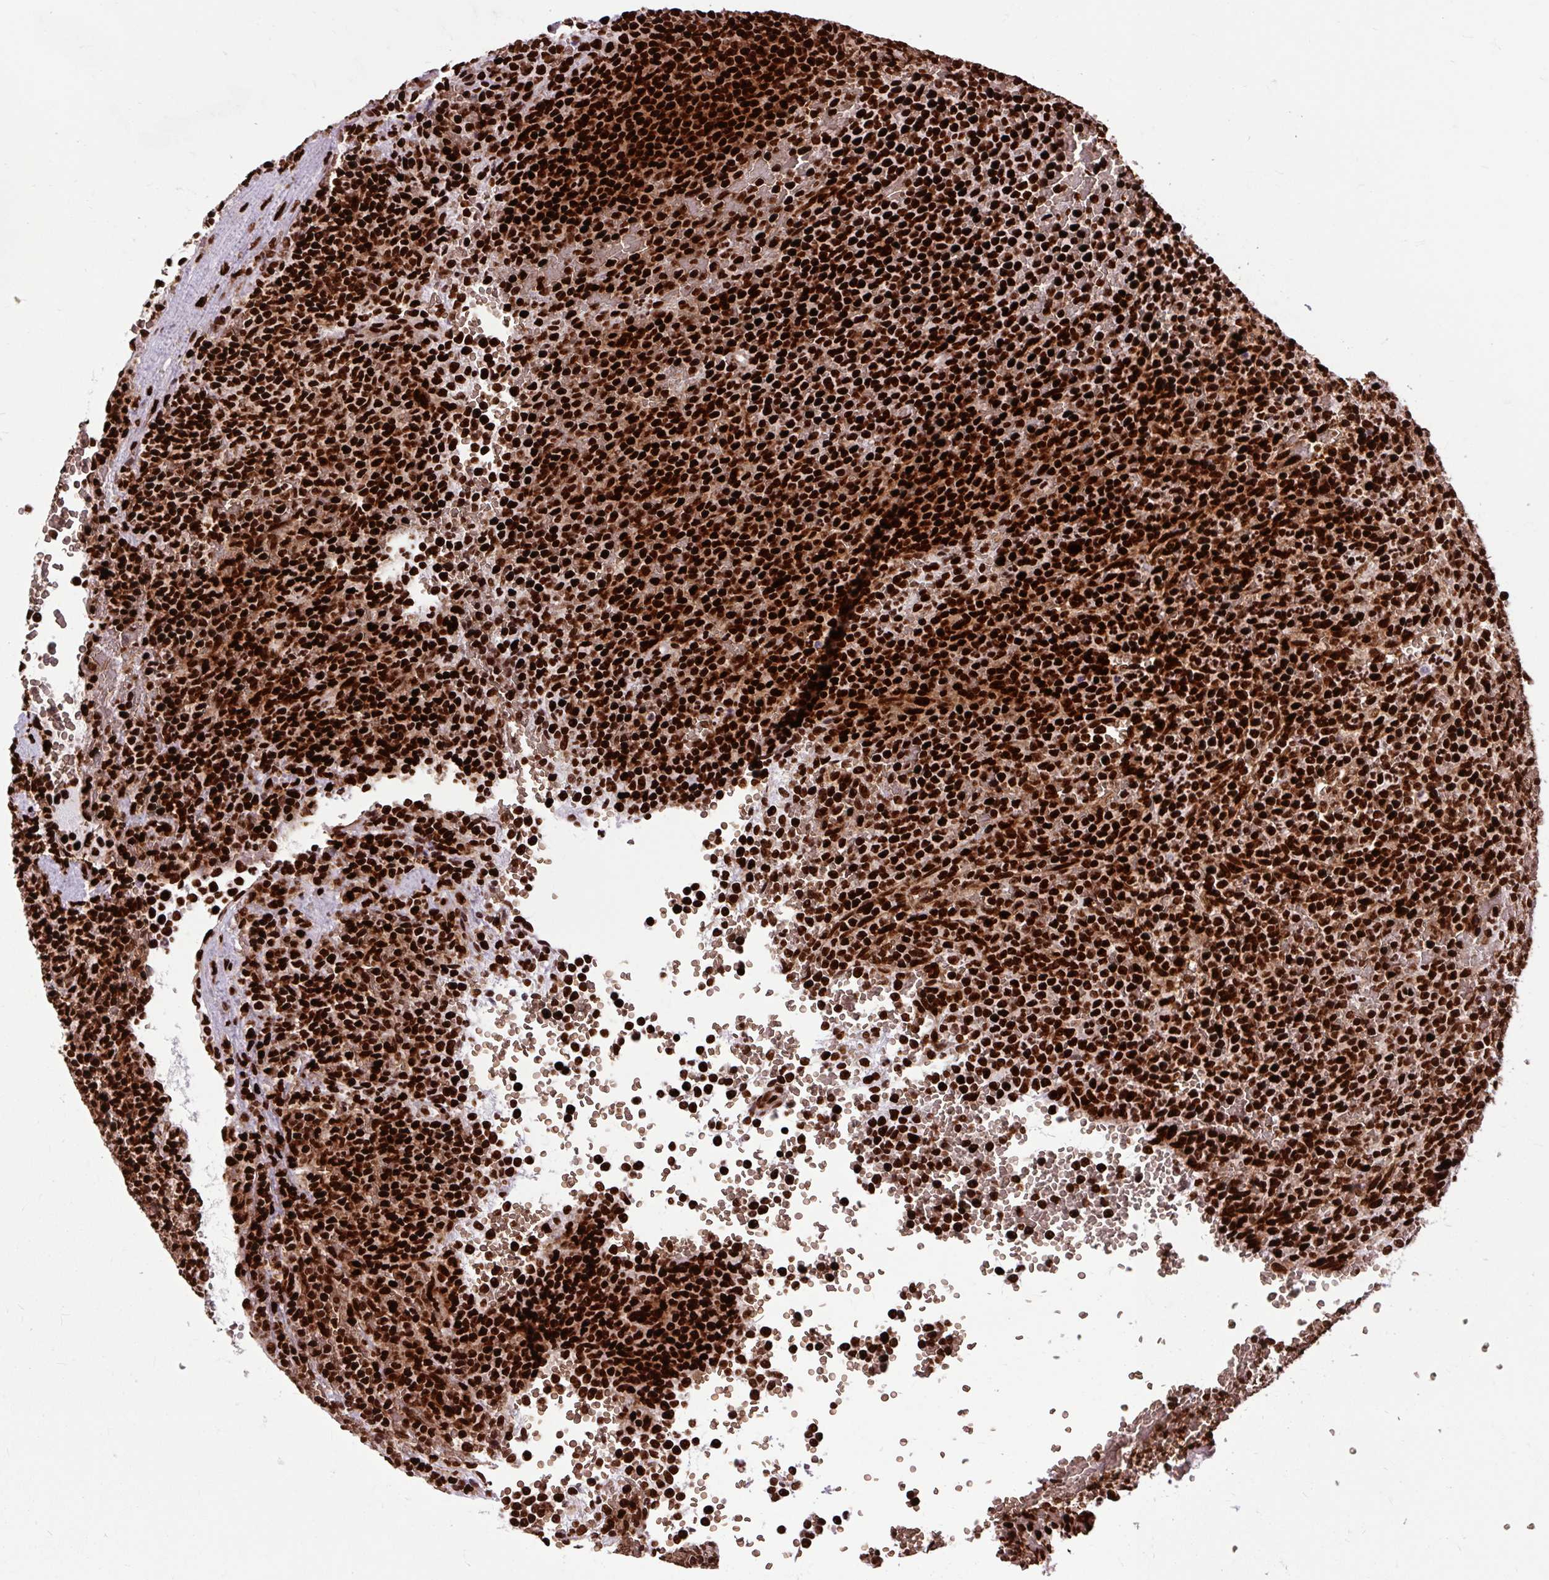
{"staining": {"intensity": "strong", "quantity": ">75%", "location": "nuclear"}, "tissue": "lymphoma", "cell_type": "Tumor cells", "image_type": "cancer", "snomed": [{"axis": "morphology", "description": "Malignant lymphoma, non-Hodgkin's type, Low grade"}, {"axis": "topography", "description": "Spleen"}], "caption": "Immunohistochemistry (IHC) histopathology image of human low-grade malignant lymphoma, non-Hodgkin's type stained for a protein (brown), which displays high levels of strong nuclear positivity in approximately >75% of tumor cells.", "gene": "FUS", "patient": {"sex": "male", "age": 60}}